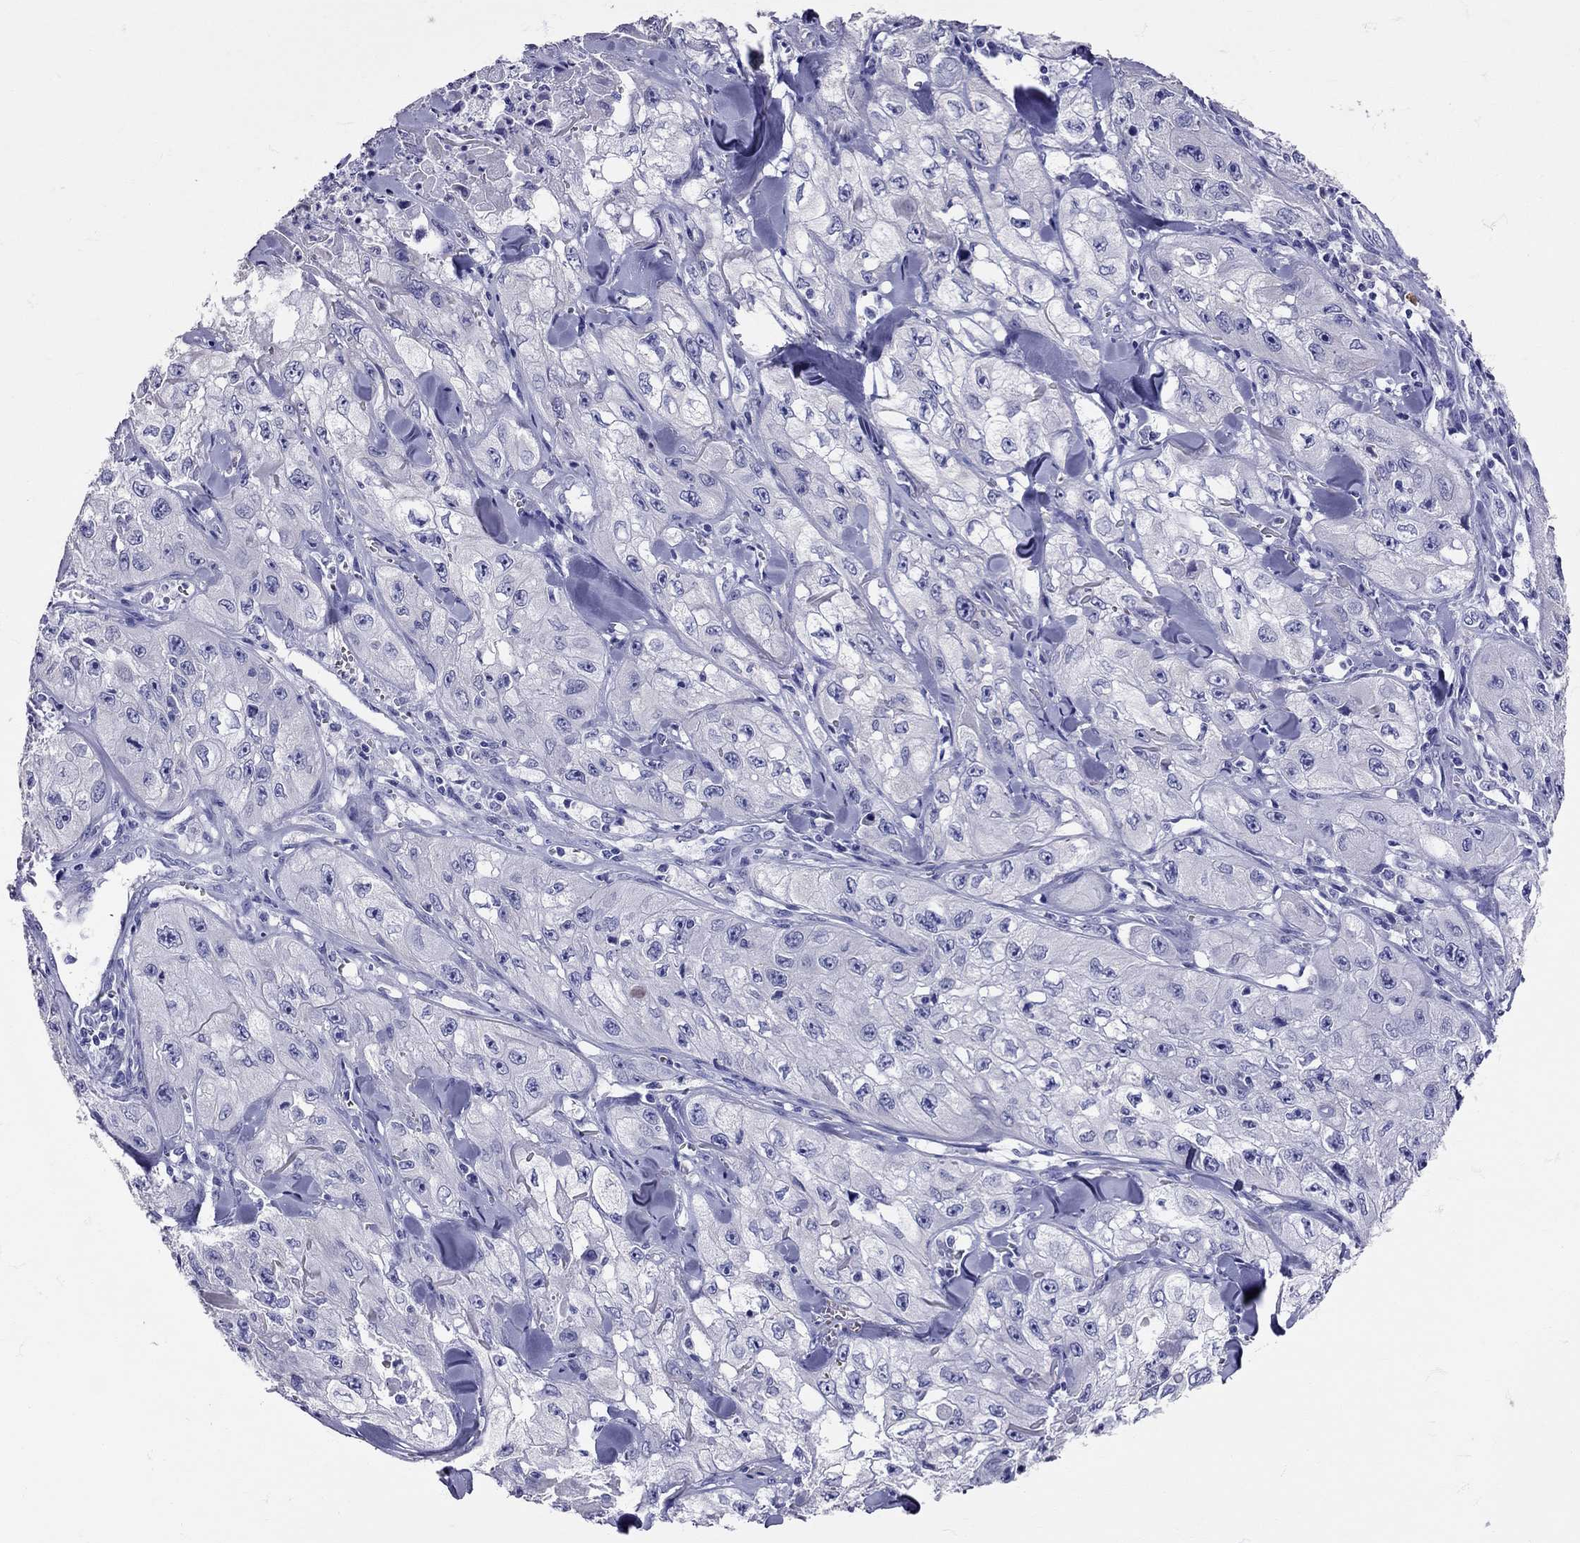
{"staining": {"intensity": "negative", "quantity": "none", "location": "none"}, "tissue": "skin cancer", "cell_type": "Tumor cells", "image_type": "cancer", "snomed": [{"axis": "morphology", "description": "Squamous cell carcinoma, NOS"}, {"axis": "topography", "description": "Skin"}, {"axis": "topography", "description": "Subcutis"}], "caption": "DAB (3,3'-diaminobenzidine) immunohistochemical staining of squamous cell carcinoma (skin) reveals no significant positivity in tumor cells.", "gene": "TBR1", "patient": {"sex": "male", "age": 73}}